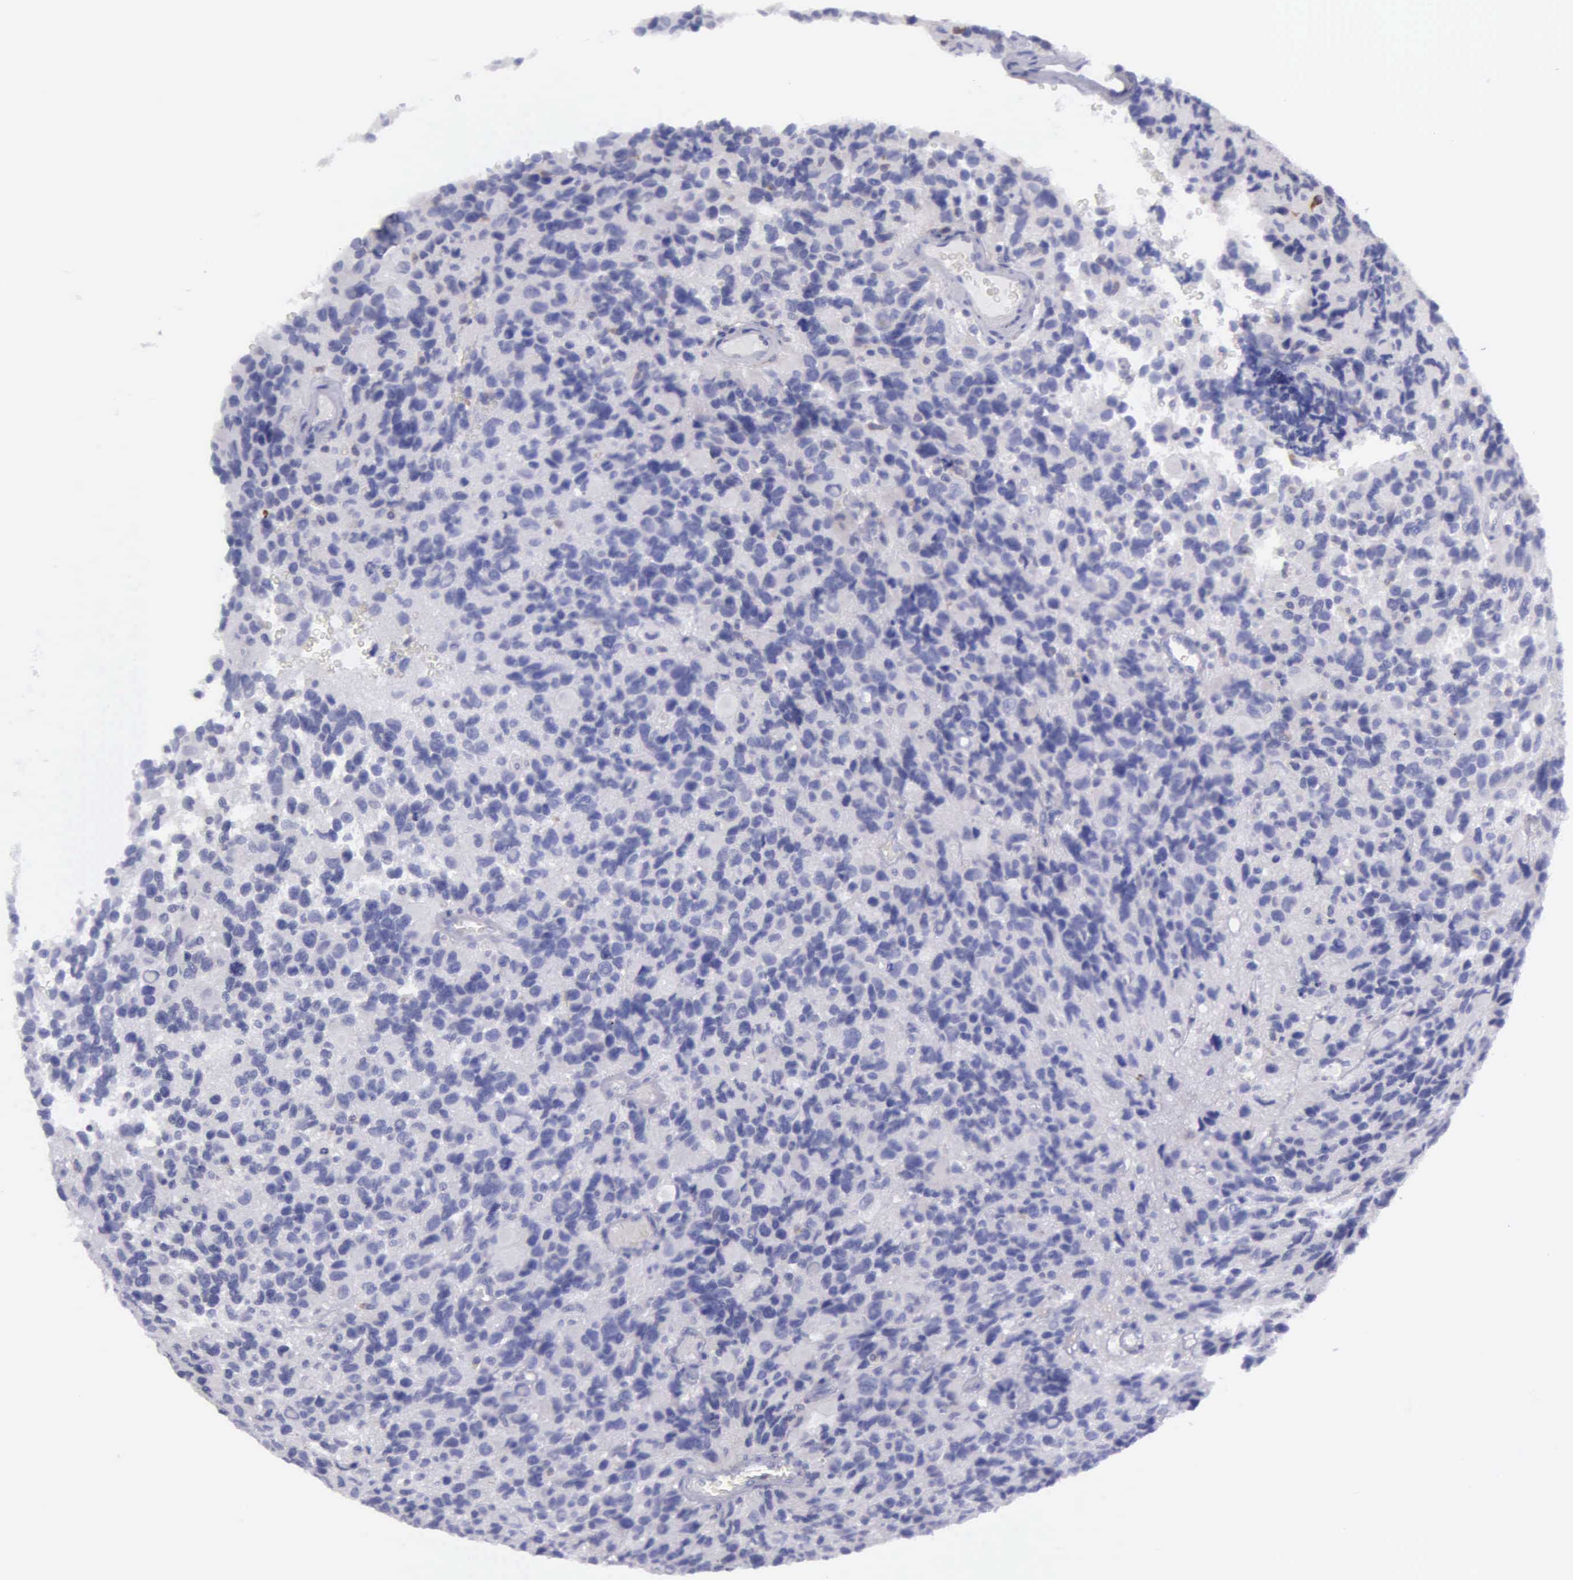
{"staining": {"intensity": "negative", "quantity": "none", "location": "none"}, "tissue": "glioma", "cell_type": "Tumor cells", "image_type": "cancer", "snomed": [{"axis": "morphology", "description": "Glioma, malignant, High grade"}, {"axis": "topography", "description": "Brain"}], "caption": "High magnification brightfield microscopy of malignant glioma (high-grade) stained with DAB (3,3'-diaminobenzidine) (brown) and counterstained with hematoxylin (blue): tumor cells show no significant positivity.", "gene": "TYRP1", "patient": {"sex": "male", "age": 77}}